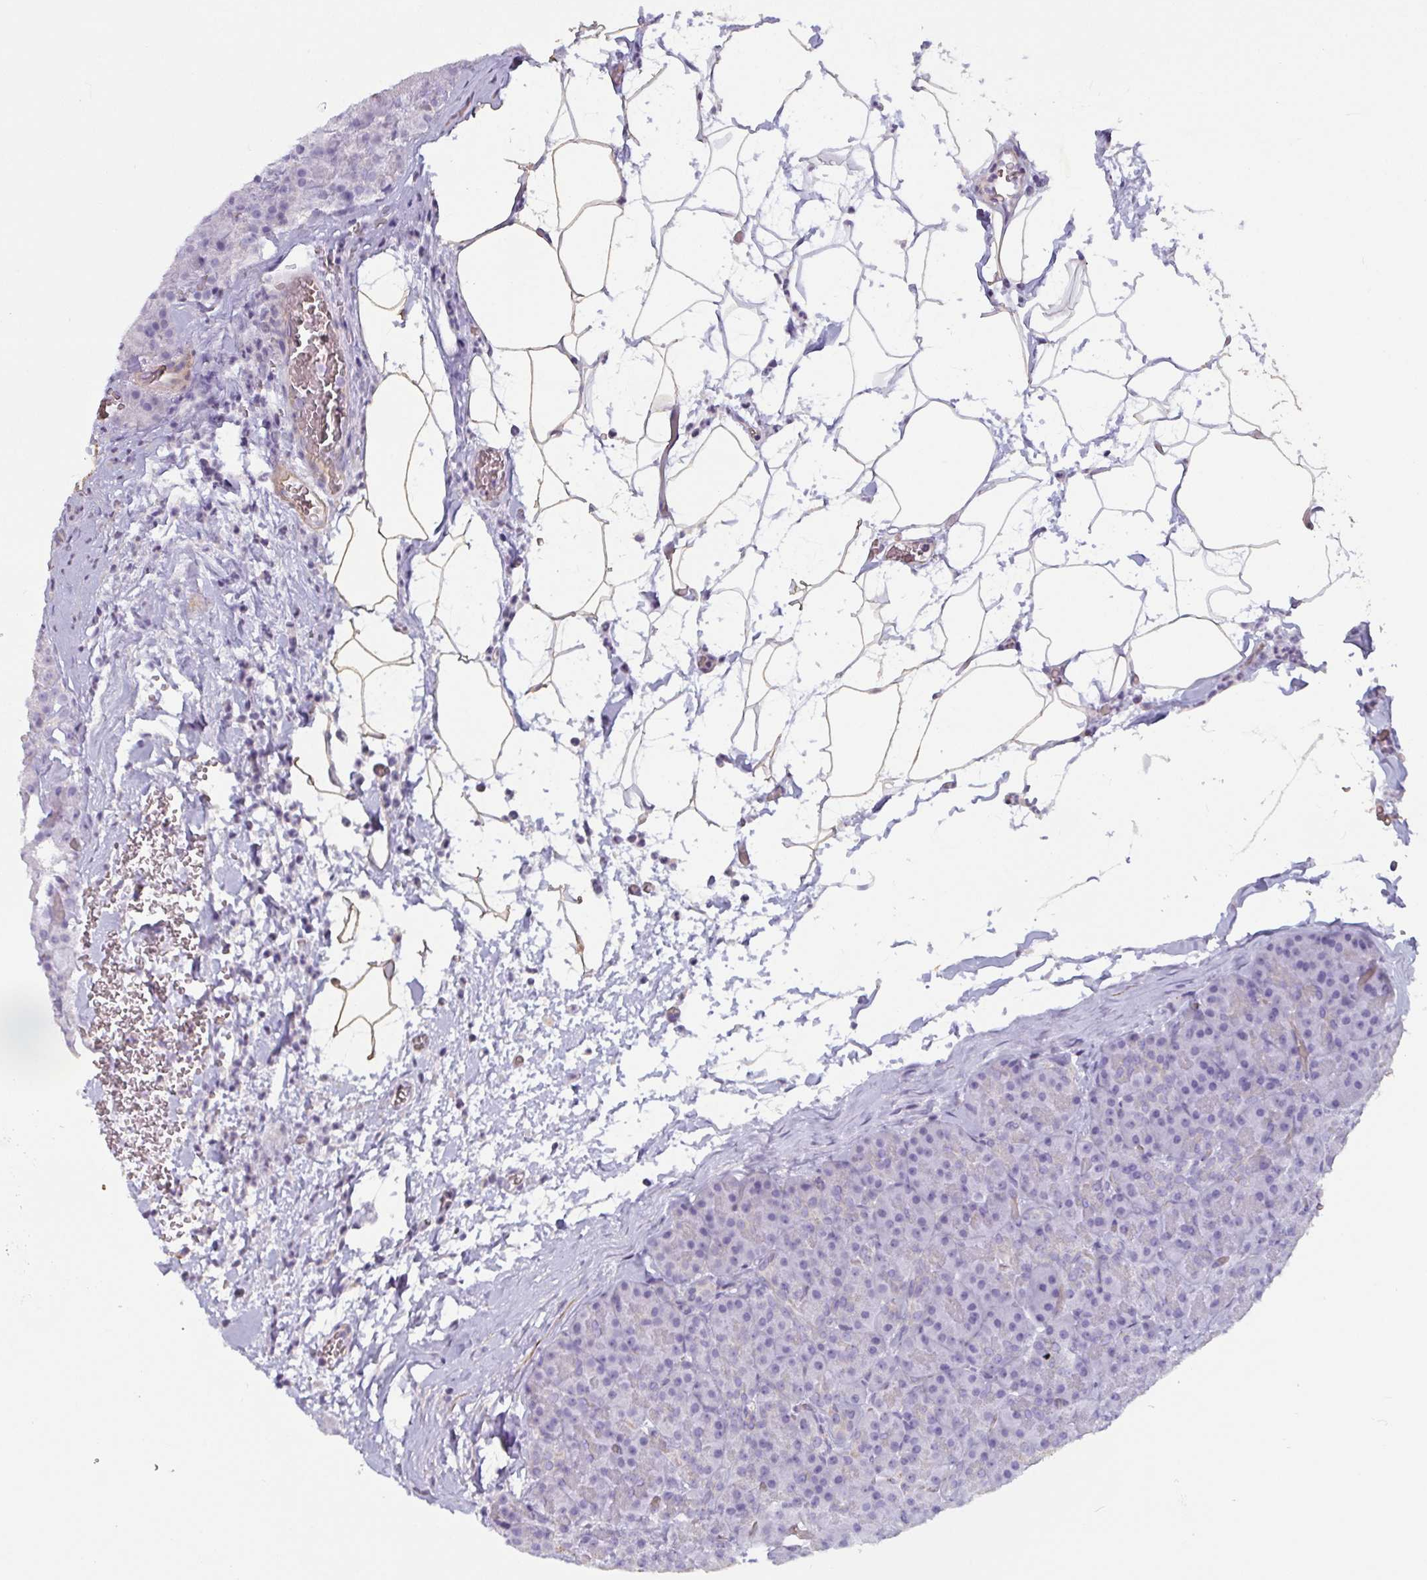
{"staining": {"intensity": "negative", "quantity": "none", "location": "none"}, "tissue": "pancreas", "cell_type": "Exocrine glandular cells", "image_type": "normal", "snomed": [{"axis": "morphology", "description": "Normal tissue, NOS"}, {"axis": "topography", "description": "Pancreas"}], "caption": "Immunohistochemistry (IHC) image of benign pancreas: pancreas stained with DAB (3,3'-diaminobenzidine) exhibits no significant protein positivity in exocrine glandular cells. (Brightfield microscopy of DAB (3,3'-diaminobenzidine) immunohistochemistry (IHC) at high magnification).", "gene": "OR5P3", "patient": {"sex": "male", "age": 57}}